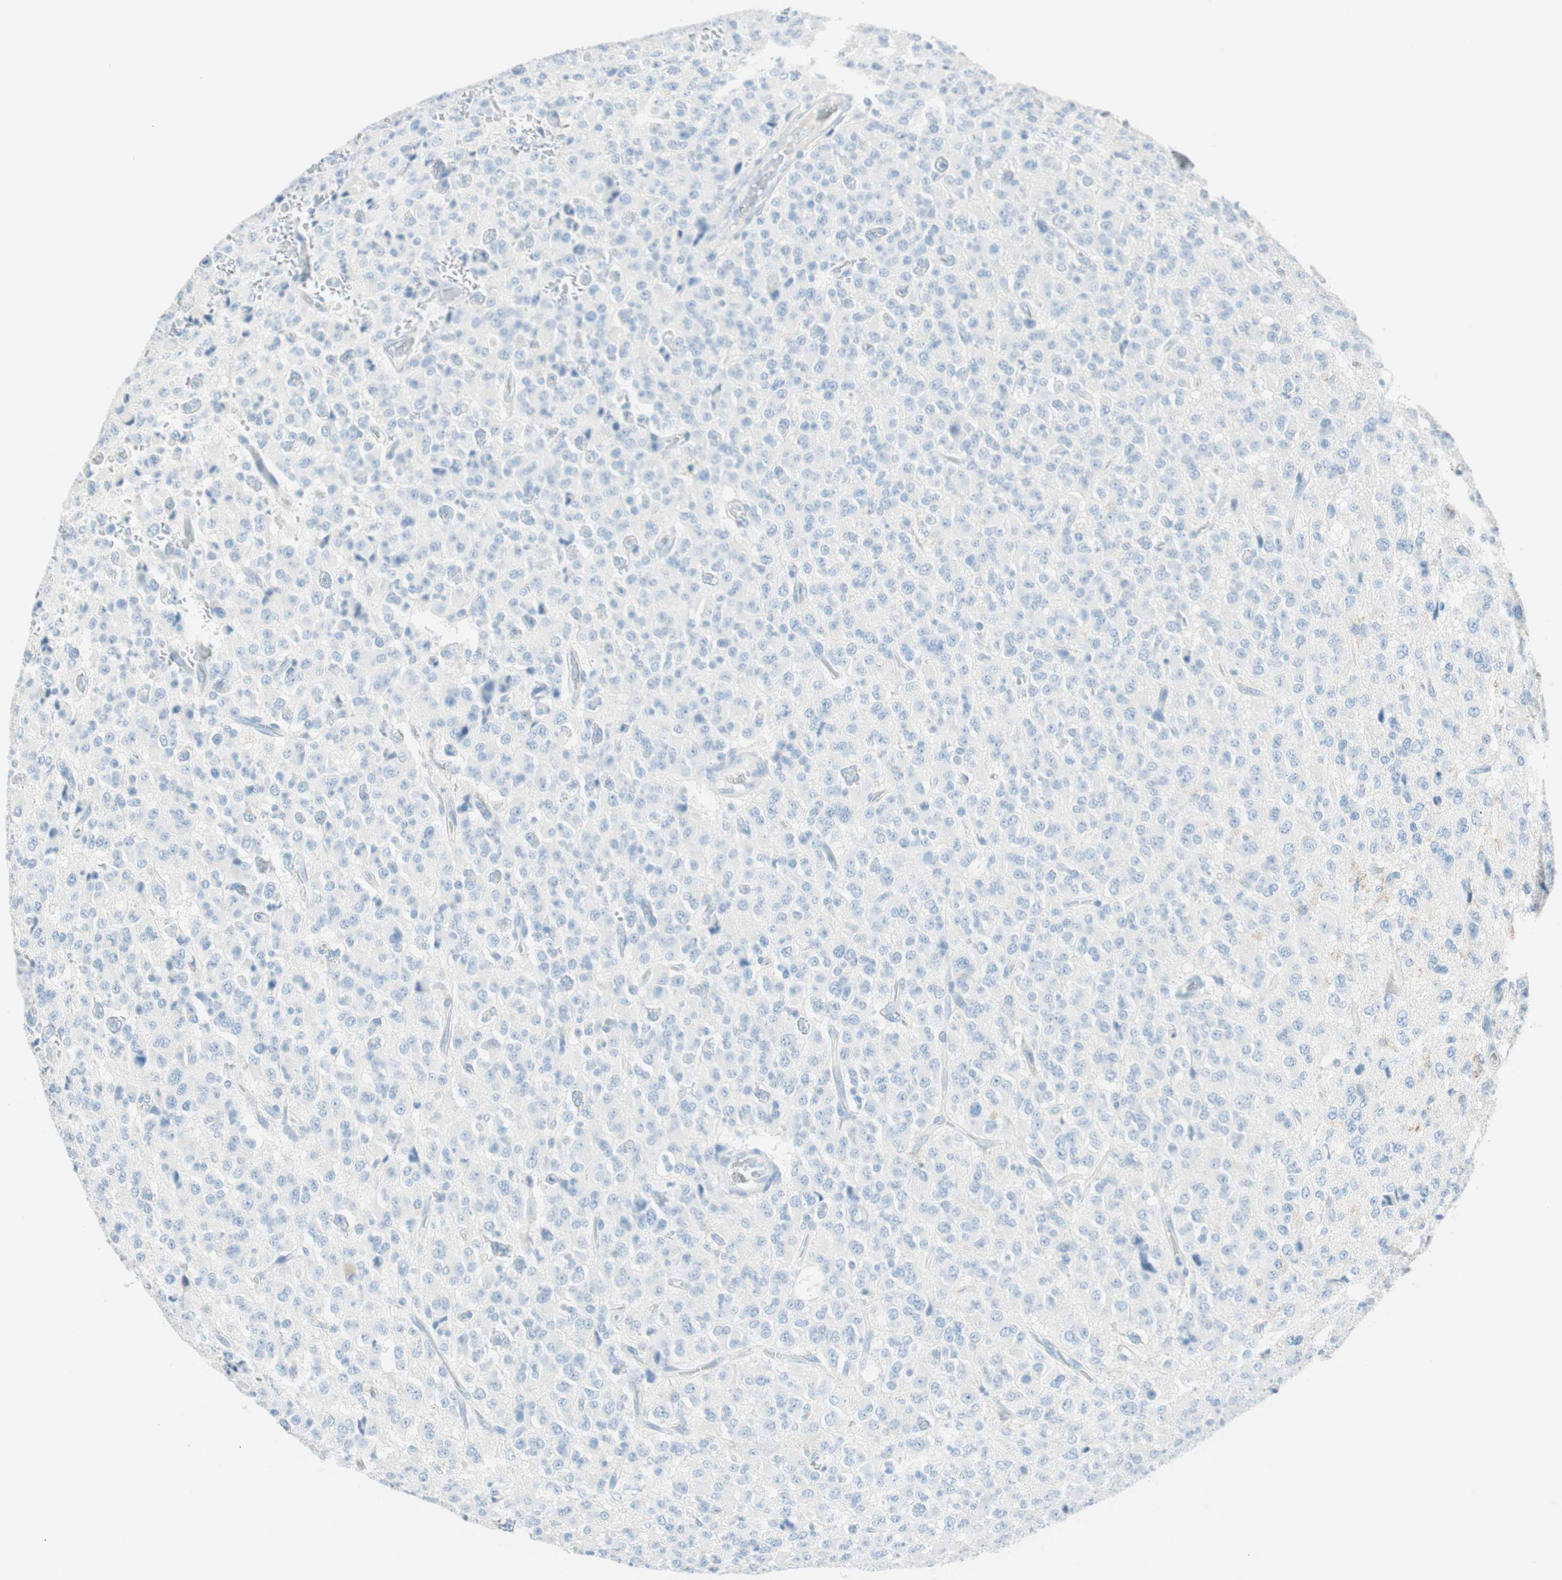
{"staining": {"intensity": "negative", "quantity": "none", "location": "none"}, "tissue": "glioma", "cell_type": "Tumor cells", "image_type": "cancer", "snomed": [{"axis": "morphology", "description": "Glioma, malignant, High grade"}, {"axis": "topography", "description": "pancreas cauda"}], "caption": "Immunohistochemistry (IHC) of glioma reveals no expression in tumor cells.", "gene": "TNFRSF13C", "patient": {"sex": "male", "age": 60}}